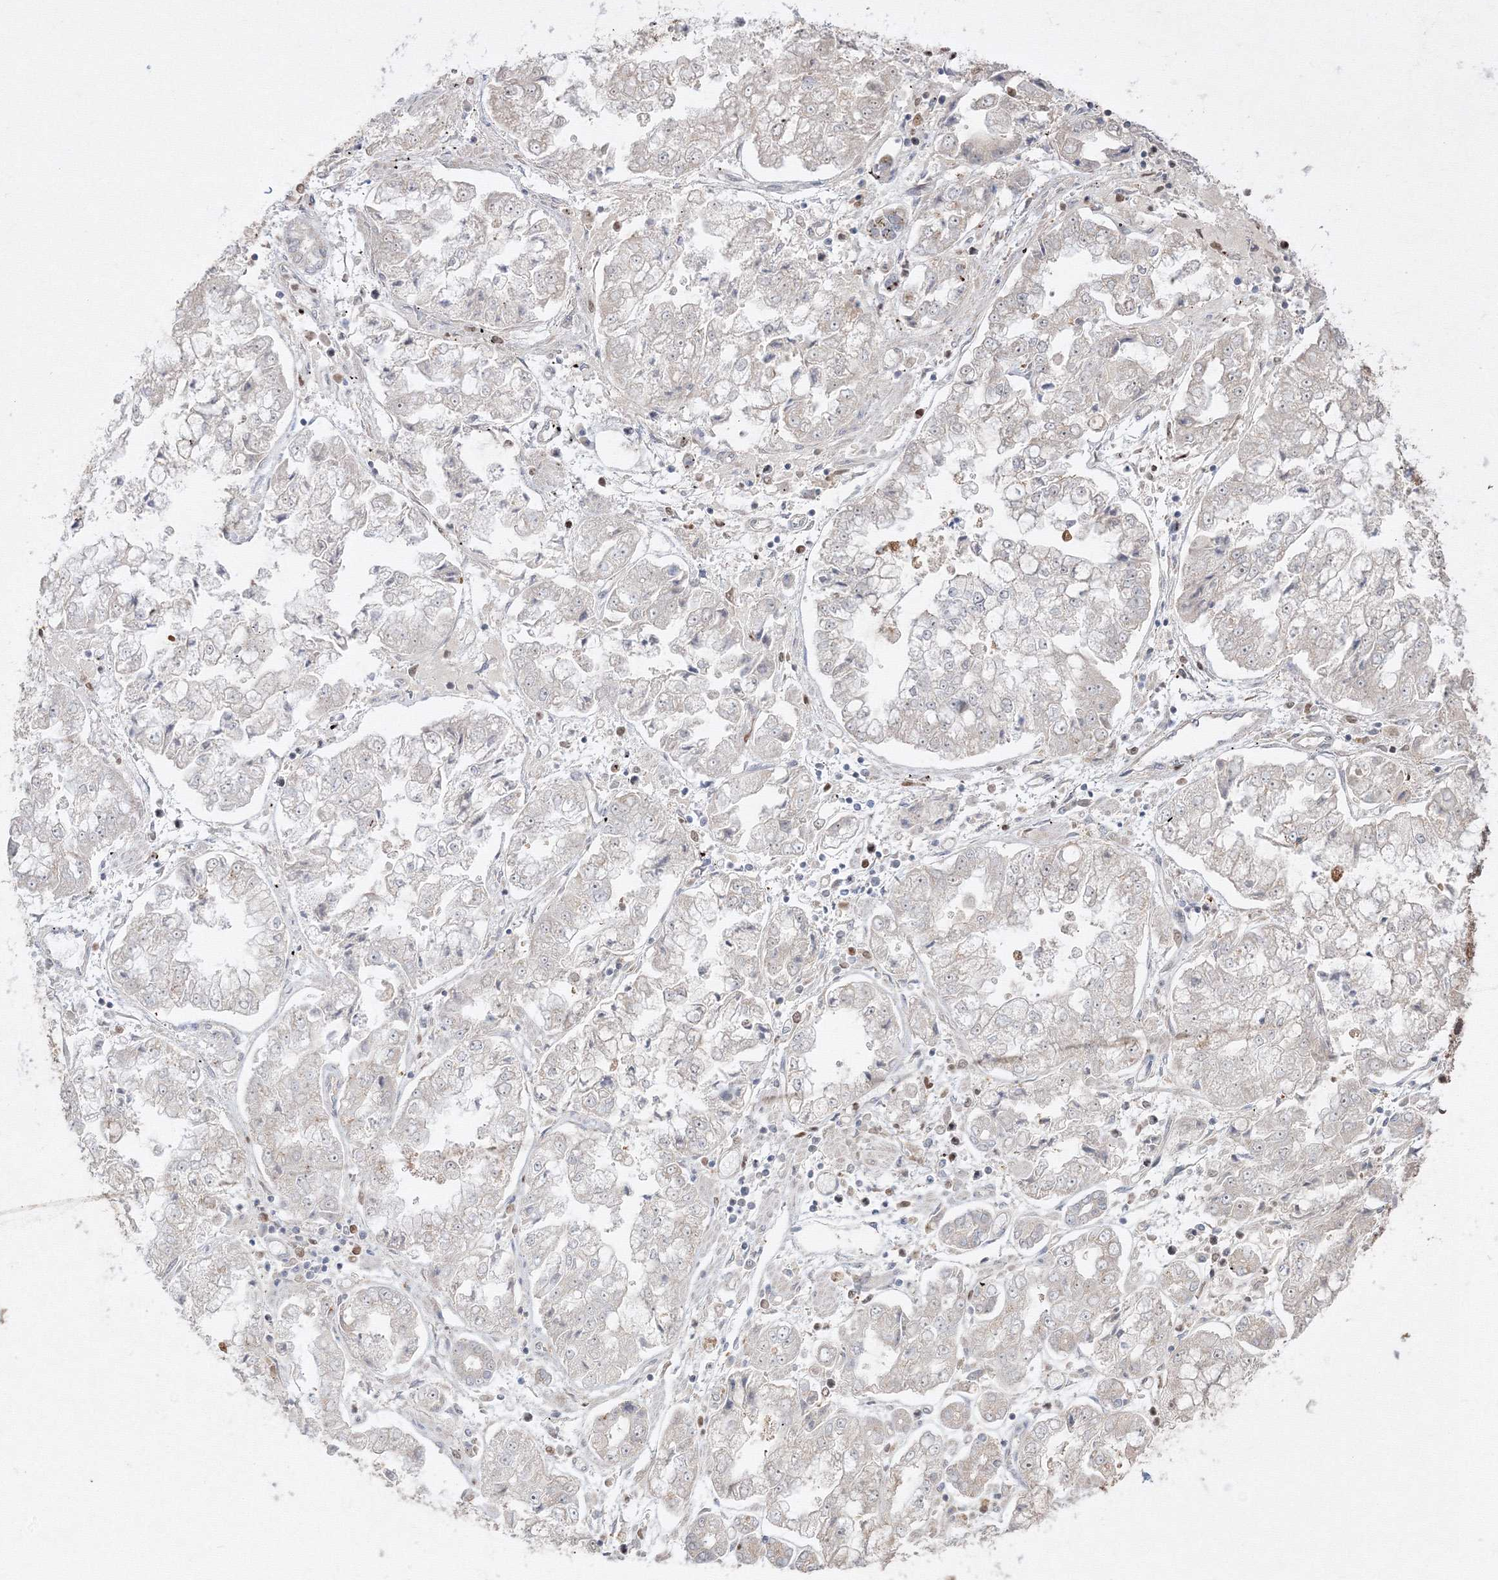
{"staining": {"intensity": "negative", "quantity": "none", "location": "none"}, "tissue": "stomach cancer", "cell_type": "Tumor cells", "image_type": "cancer", "snomed": [{"axis": "morphology", "description": "Adenocarcinoma, NOS"}, {"axis": "topography", "description": "Stomach"}], "caption": "IHC of stomach adenocarcinoma reveals no expression in tumor cells.", "gene": "TMEM50B", "patient": {"sex": "male", "age": 76}}